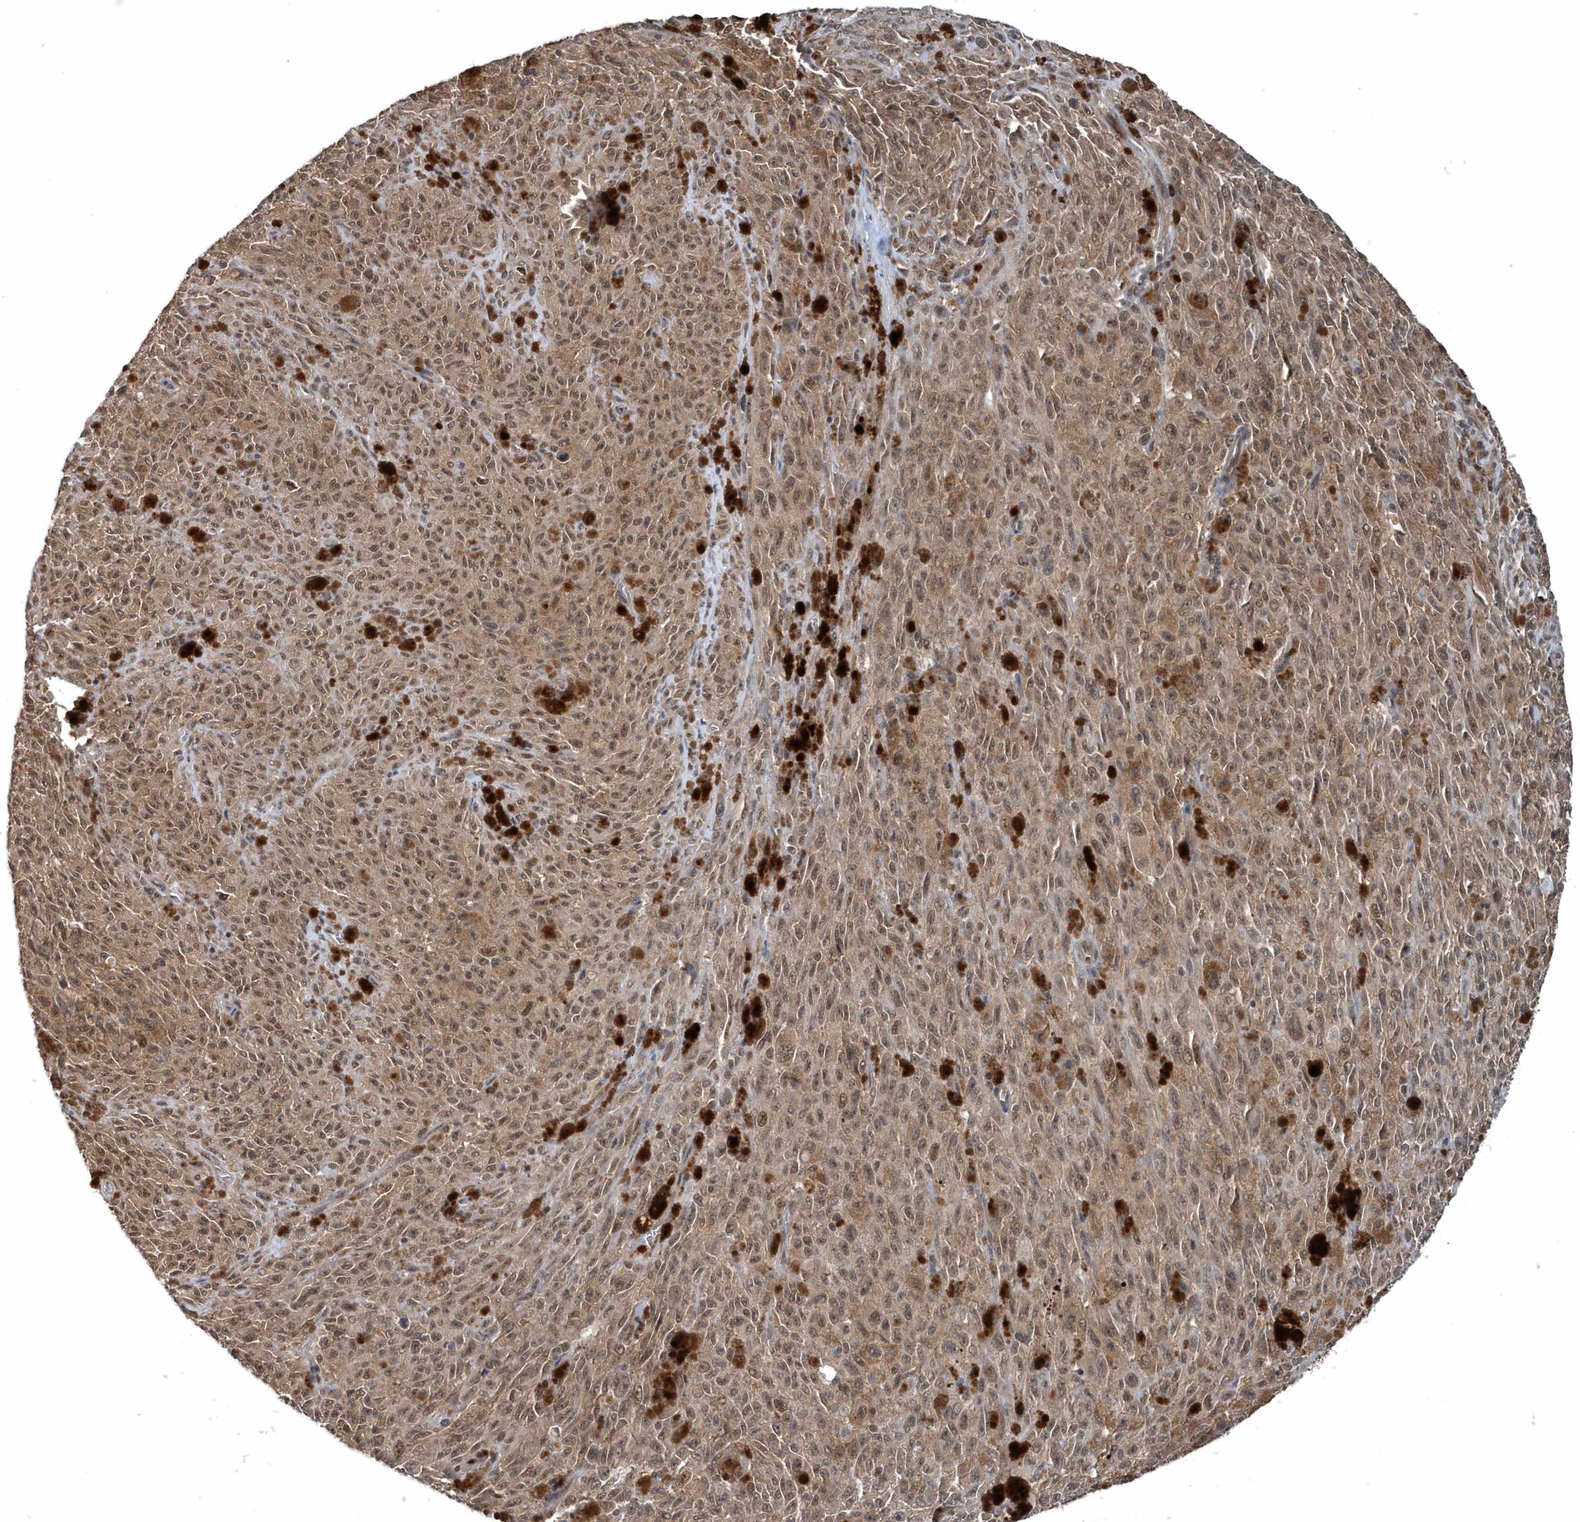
{"staining": {"intensity": "moderate", "quantity": ">75%", "location": "cytoplasmic/membranous,nuclear"}, "tissue": "melanoma", "cell_type": "Tumor cells", "image_type": "cancer", "snomed": [{"axis": "morphology", "description": "Malignant melanoma, NOS"}, {"axis": "topography", "description": "Skin"}], "caption": "Malignant melanoma tissue demonstrates moderate cytoplasmic/membranous and nuclear positivity in approximately >75% of tumor cells", "gene": "QTRT2", "patient": {"sex": "female", "age": 82}}